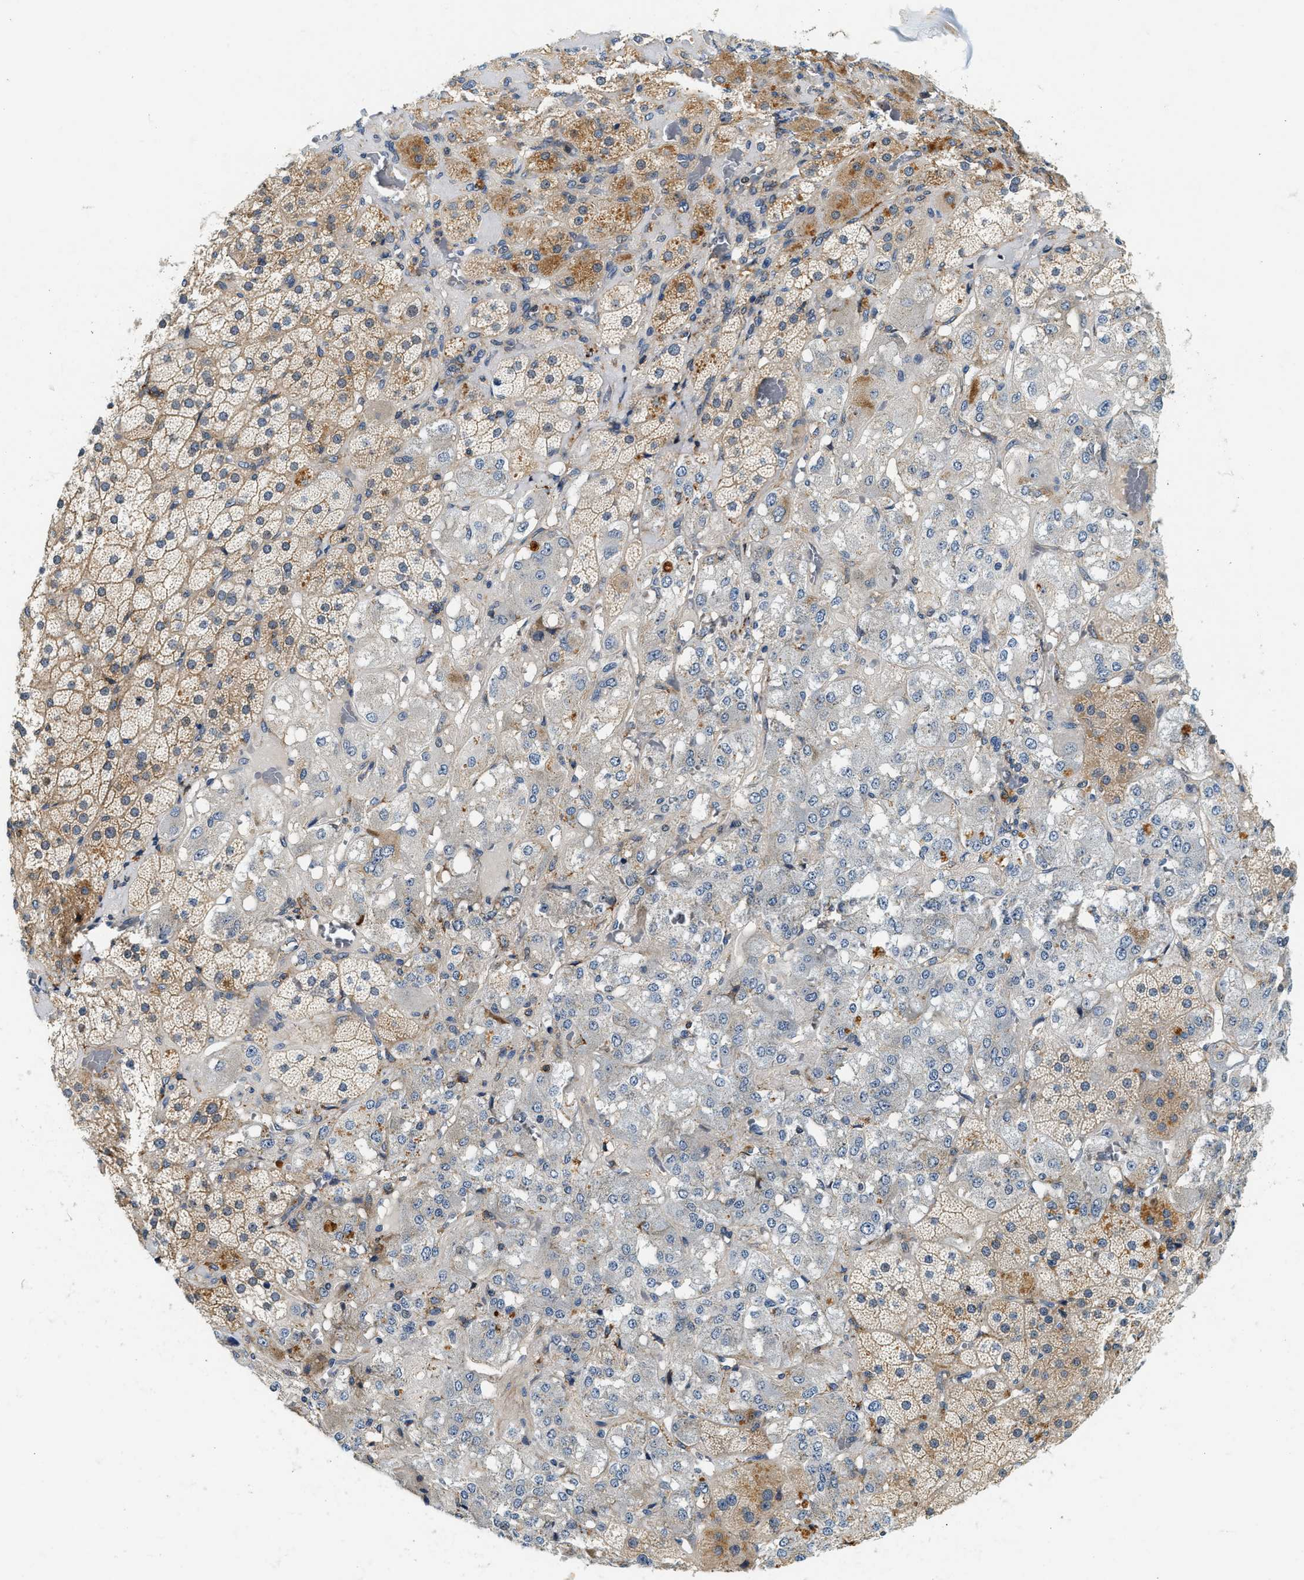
{"staining": {"intensity": "moderate", "quantity": "25%-75%", "location": "cytoplasmic/membranous"}, "tissue": "adrenal gland", "cell_type": "Glandular cells", "image_type": "normal", "snomed": [{"axis": "morphology", "description": "Normal tissue, NOS"}, {"axis": "topography", "description": "Adrenal gland"}], "caption": "About 25%-75% of glandular cells in normal adrenal gland display moderate cytoplasmic/membranous protein expression as visualized by brown immunohistochemical staining.", "gene": "SAMD9", "patient": {"sex": "male", "age": 57}}